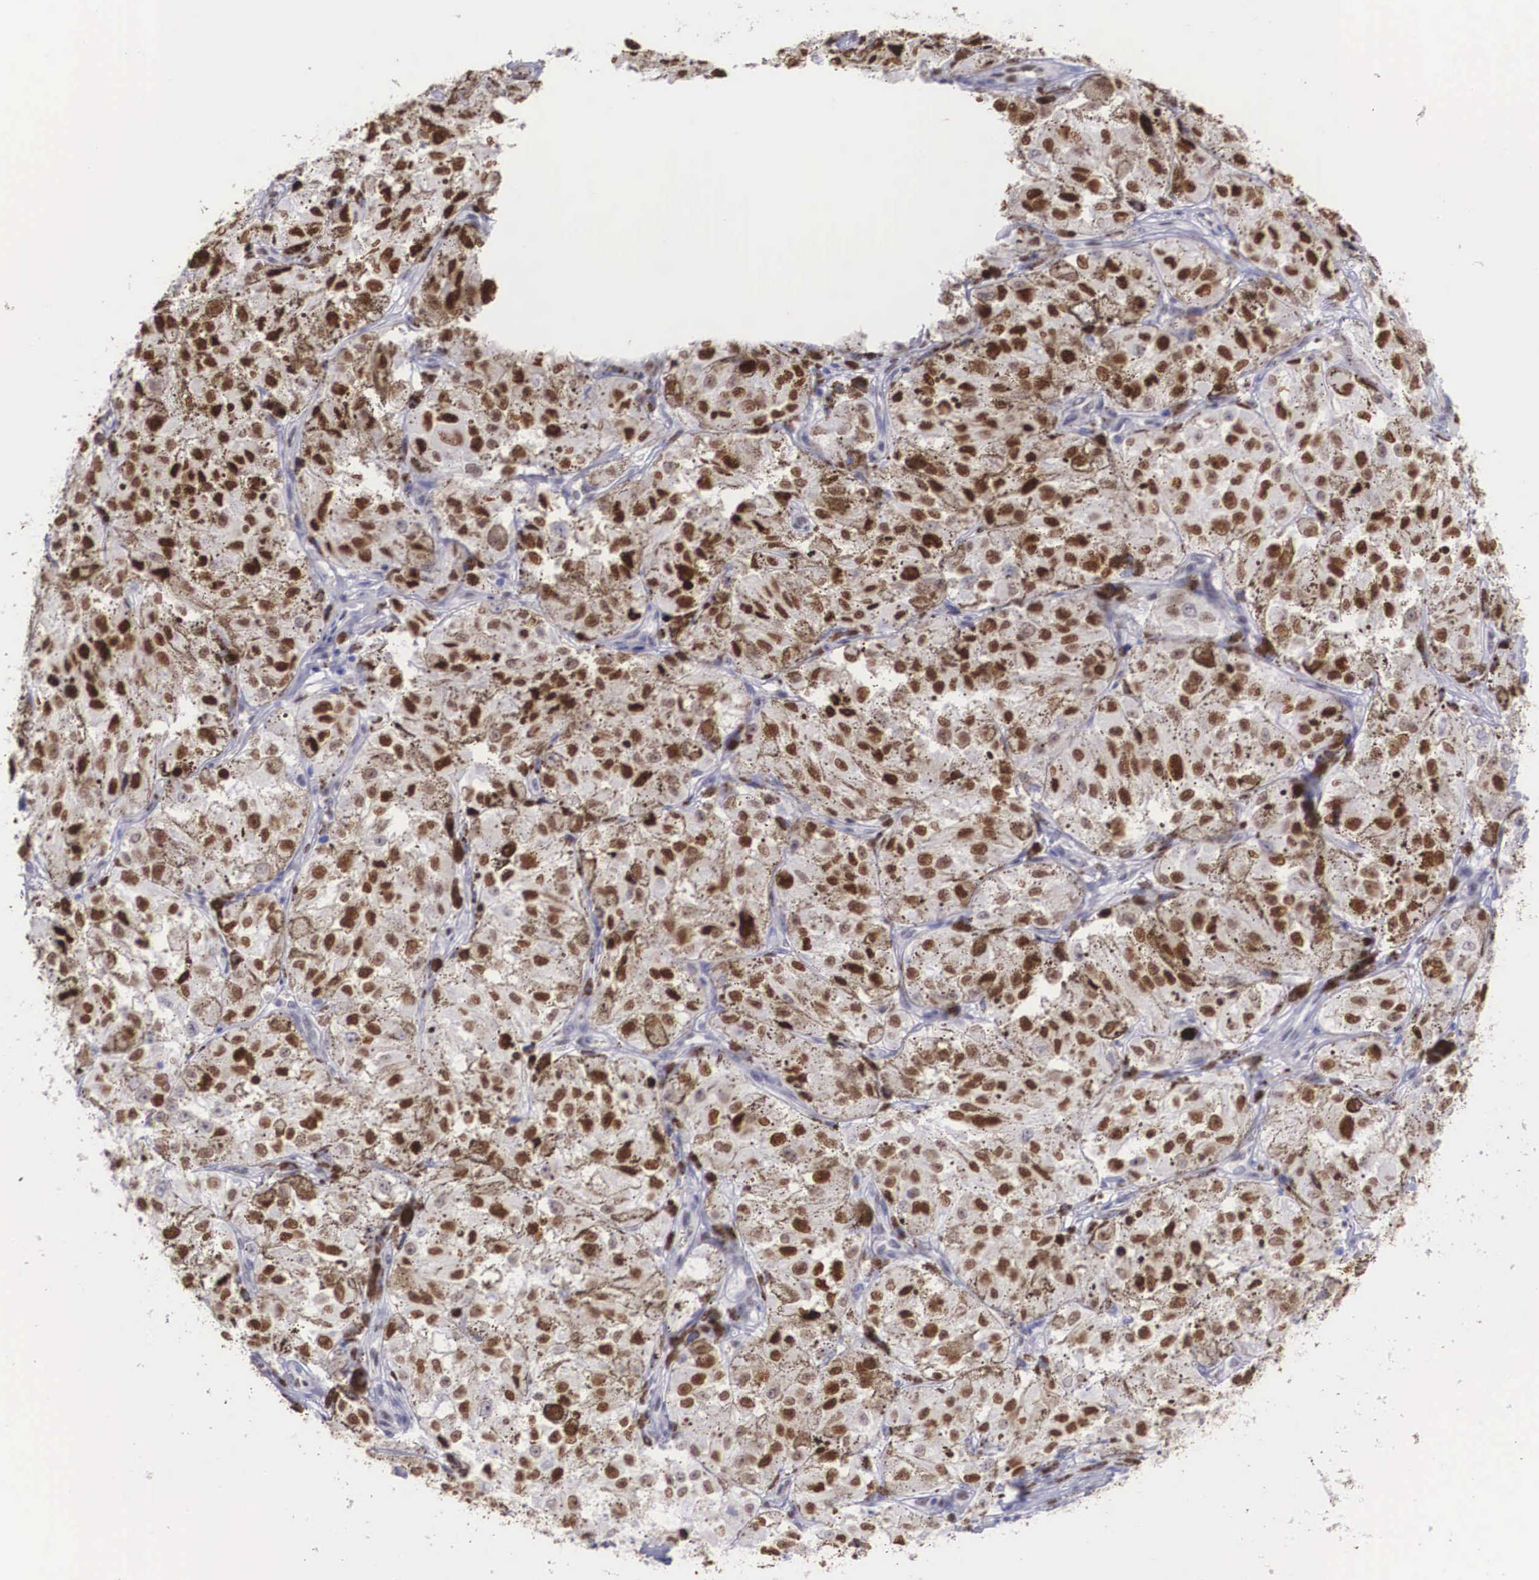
{"staining": {"intensity": "strong", "quantity": "25%-75%", "location": "nuclear"}, "tissue": "melanoma", "cell_type": "Tumor cells", "image_type": "cancer", "snomed": [{"axis": "morphology", "description": "Malignant melanoma, NOS"}, {"axis": "topography", "description": "Skin"}], "caption": "This photomicrograph reveals immunohistochemistry staining of human malignant melanoma, with high strong nuclear positivity in approximately 25%-75% of tumor cells.", "gene": "HMGN5", "patient": {"sex": "male", "age": 67}}